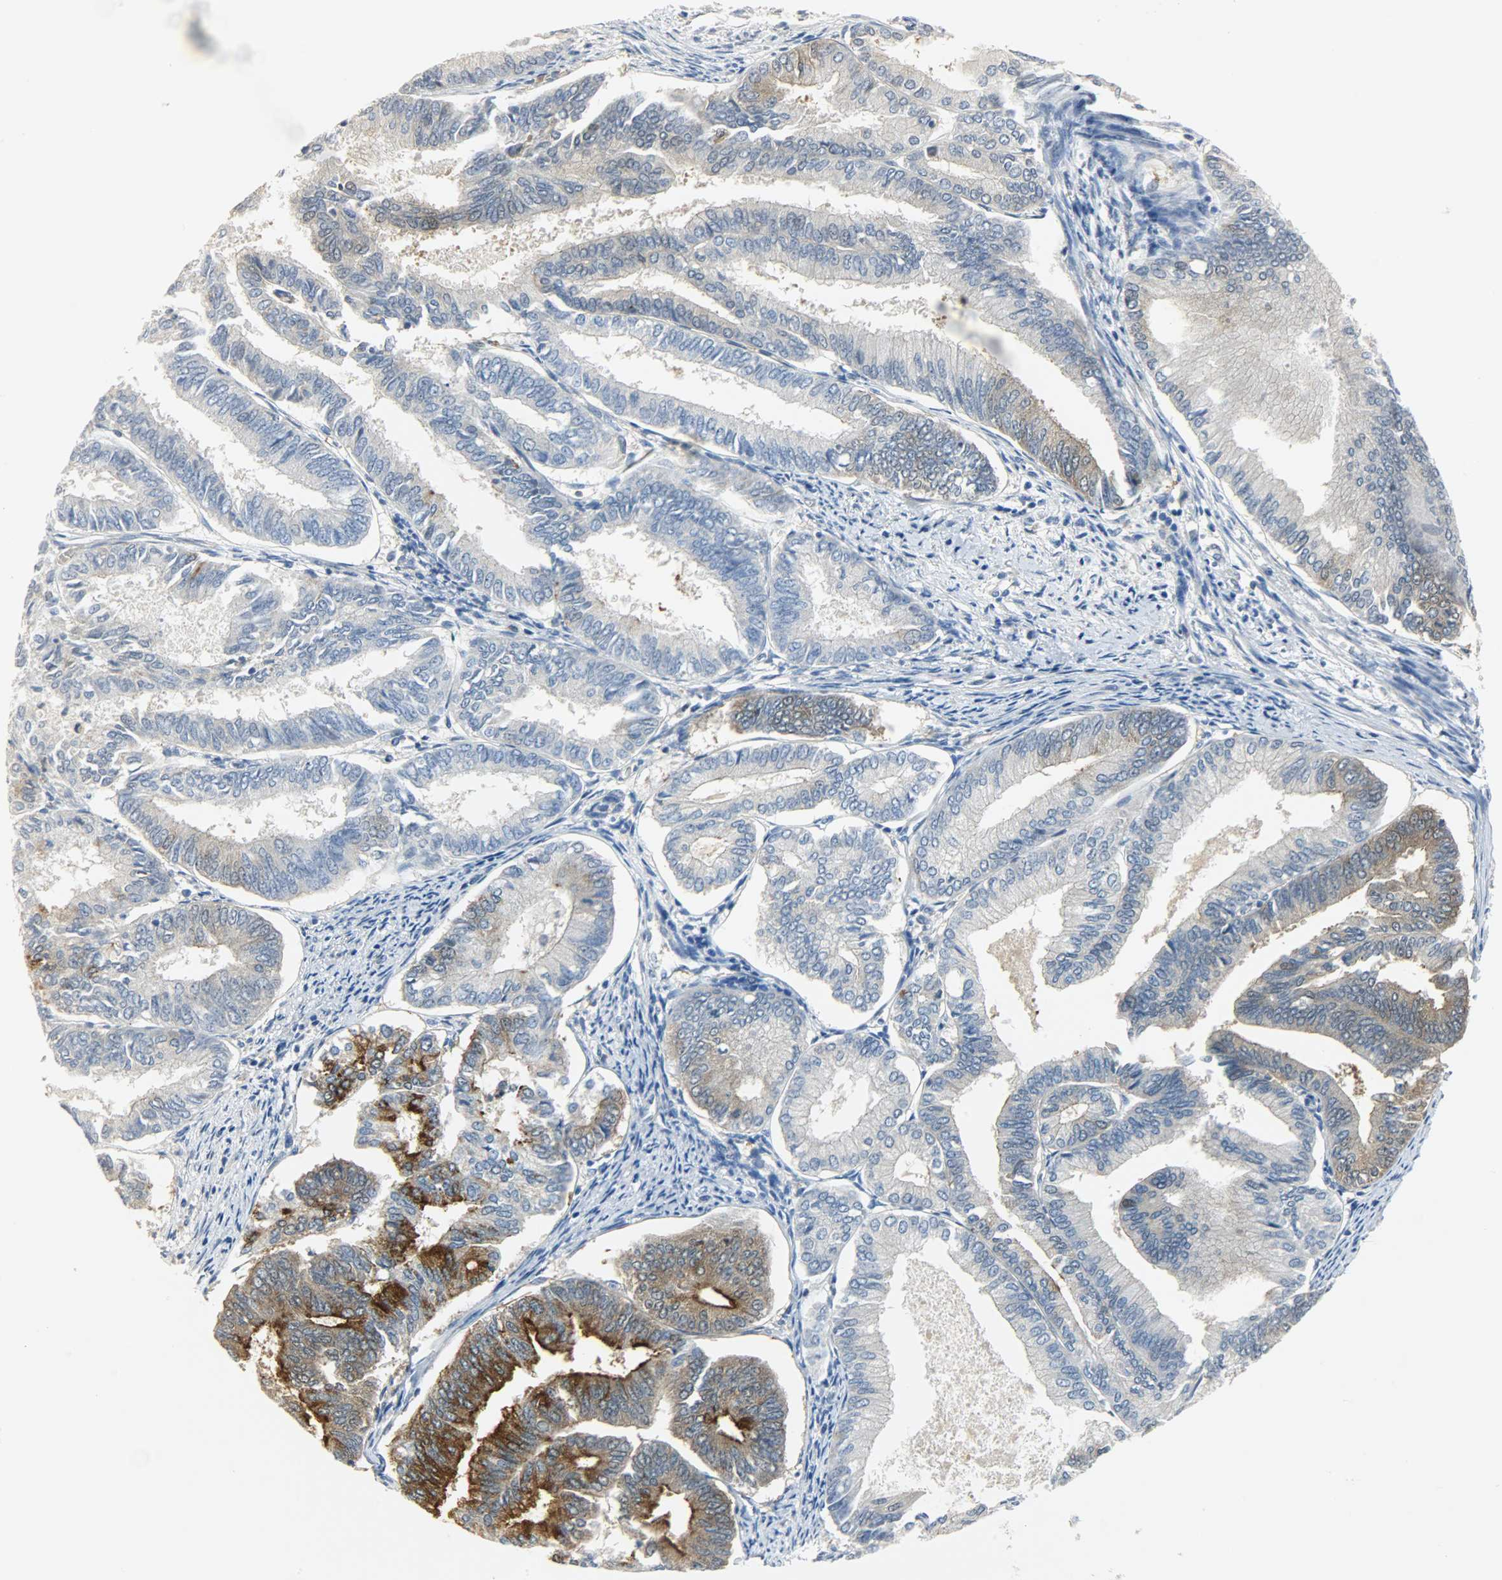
{"staining": {"intensity": "strong", "quantity": "<25%", "location": "cytoplasmic/membranous"}, "tissue": "endometrial cancer", "cell_type": "Tumor cells", "image_type": "cancer", "snomed": [{"axis": "morphology", "description": "Adenocarcinoma, NOS"}, {"axis": "topography", "description": "Endometrium"}], "caption": "This is a micrograph of immunohistochemistry (IHC) staining of endometrial cancer (adenocarcinoma), which shows strong expression in the cytoplasmic/membranous of tumor cells.", "gene": "EIF4EBP1", "patient": {"sex": "female", "age": 86}}